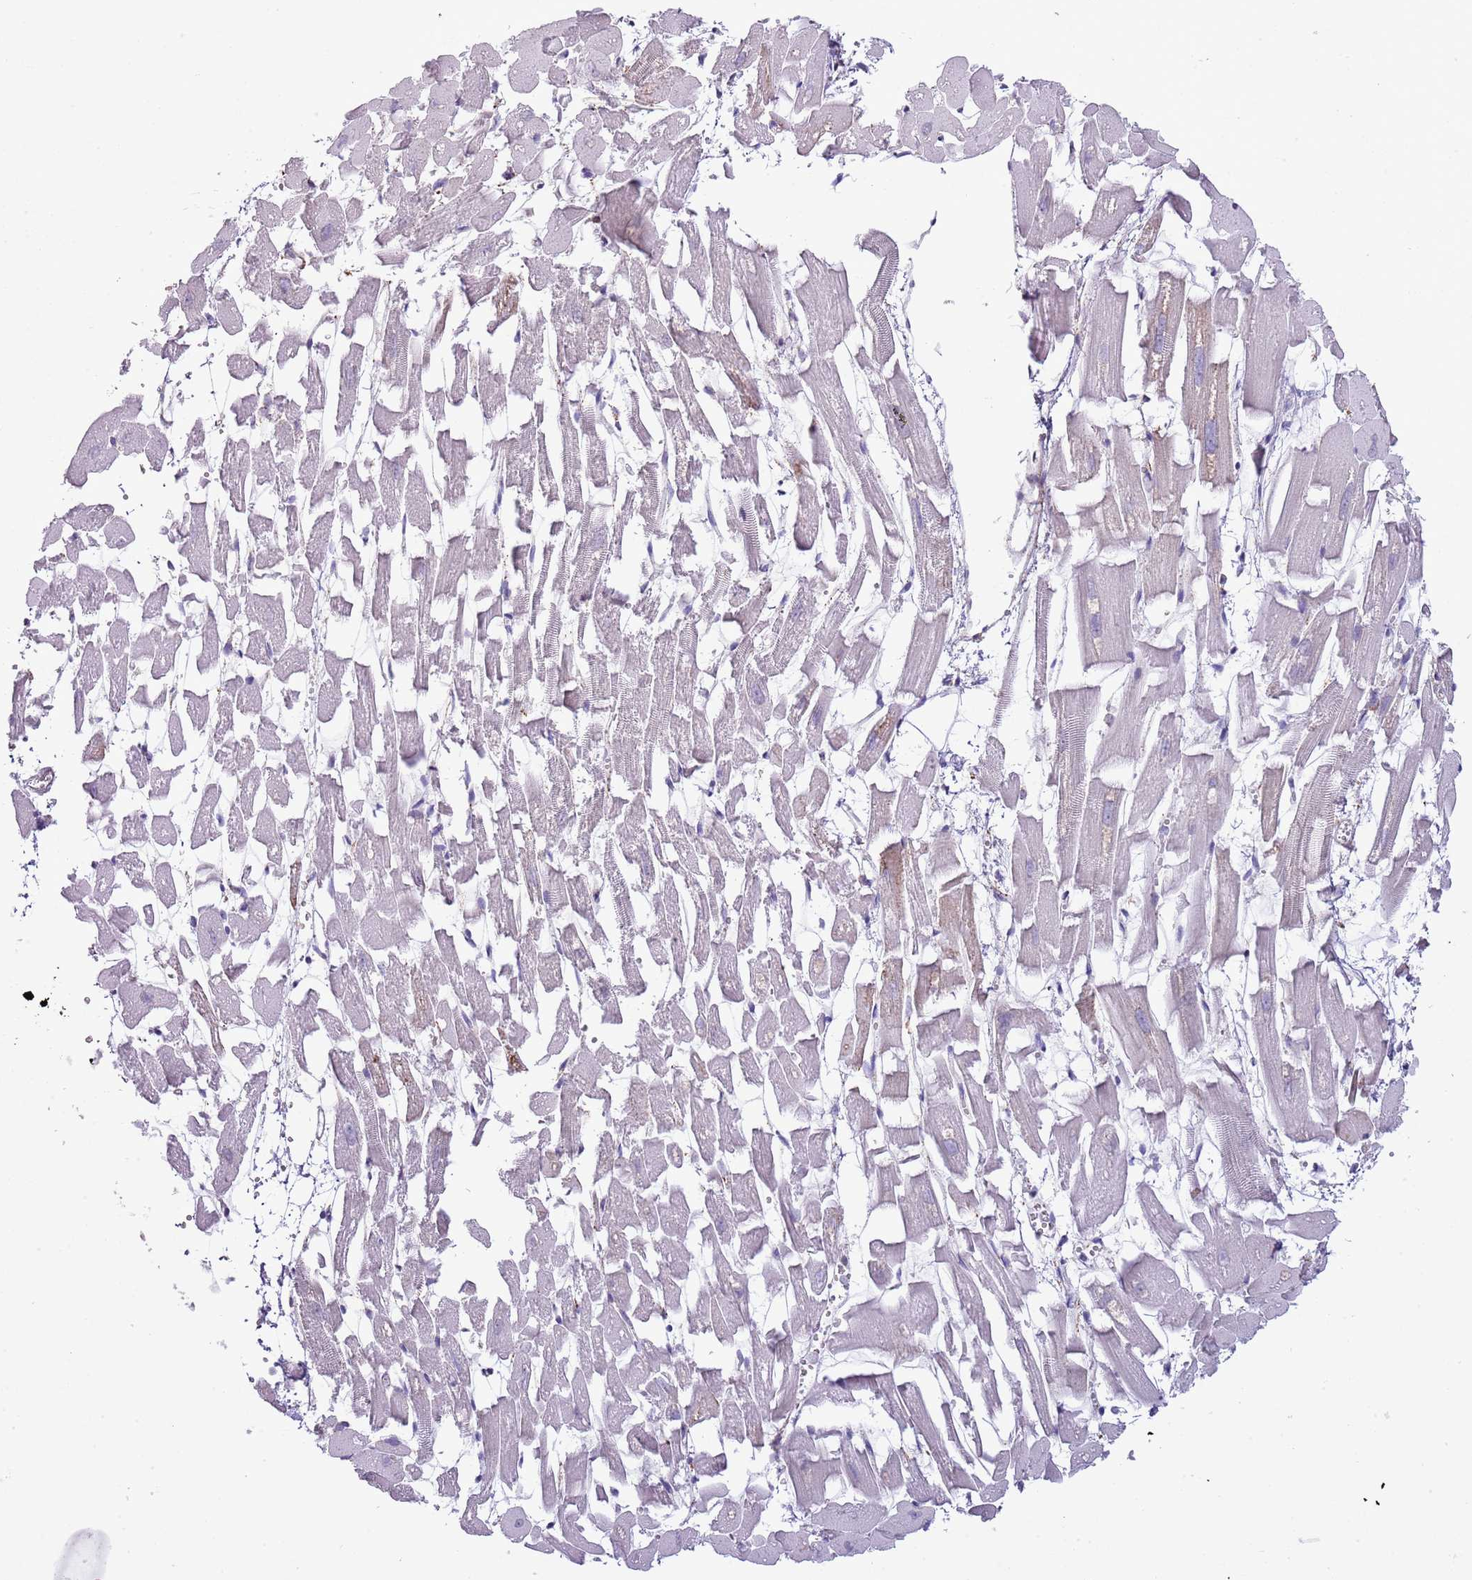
{"staining": {"intensity": "negative", "quantity": "none", "location": "none"}, "tissue": "heart muscle", "cell_type": "Cardiomyocytes", "image_type": "normal", "snomed": [{"axis": "morphology", "description": "Normal tissue, NOS"}, {"axis": "topography", "description": "Heart"}], "caption": "Micrograph shows no protein positivity in cardiomyocytes of unremarkable heart muscle.", "gene": "SLC23A1", "patient": {"sex": "female", "age": 64}}